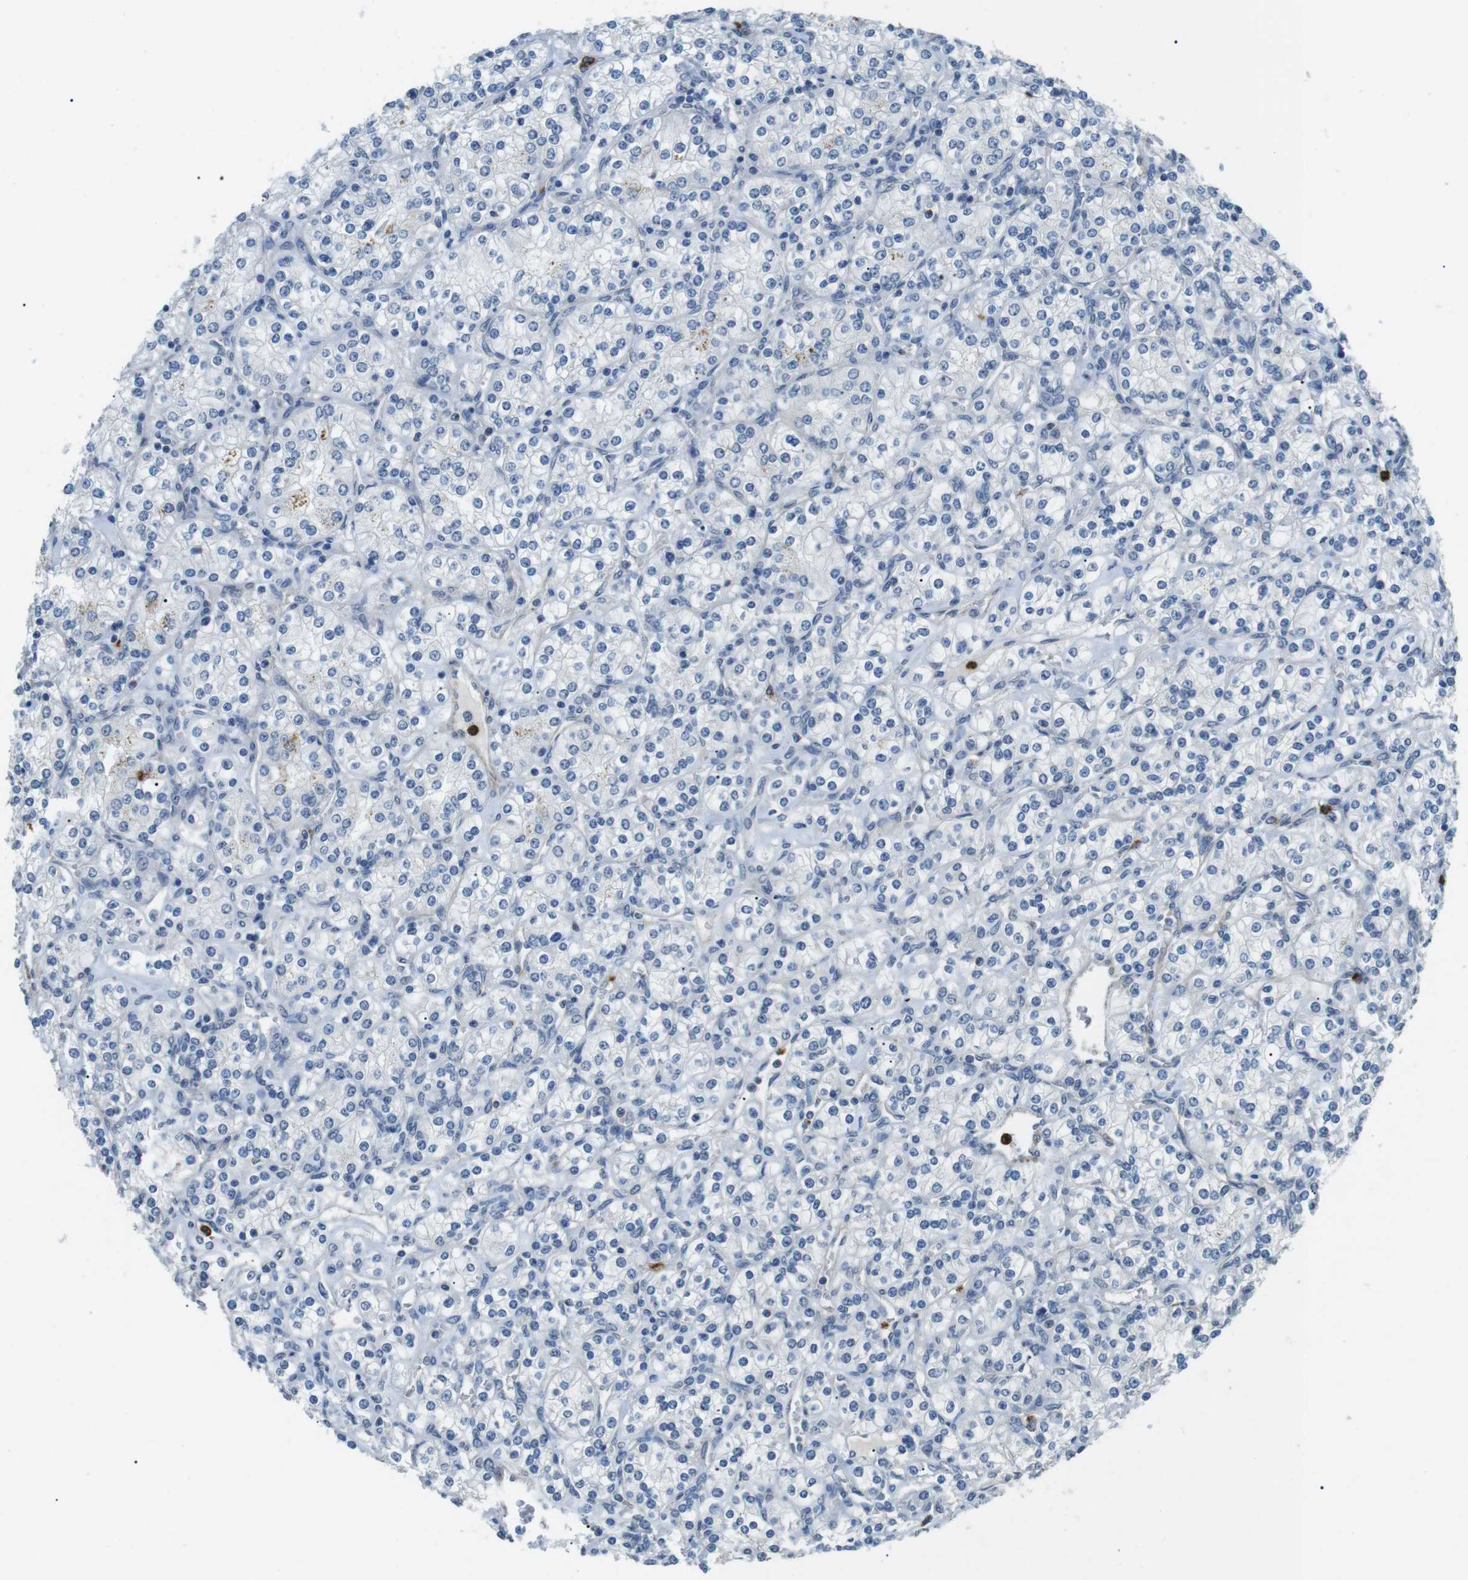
{"staining": {"intensity": "negative", "quantity": "none", "location": "none"}, "tissue": "renal cancer", "cell_type": "Tumor cells", "image_type": "cancer", "snomed": [{"axis": "morphology", "description": "Adenocarcinoma, NOS"}, {"axis": "topography", "description": "Kidney"}], "caption": "DAB immunohistochemical staining of adenocarcinoma (renal) demonstrates no significant expression in tumor cells.", "gene": "GZMM", "patient": {"sex": "male", "age": 77}}